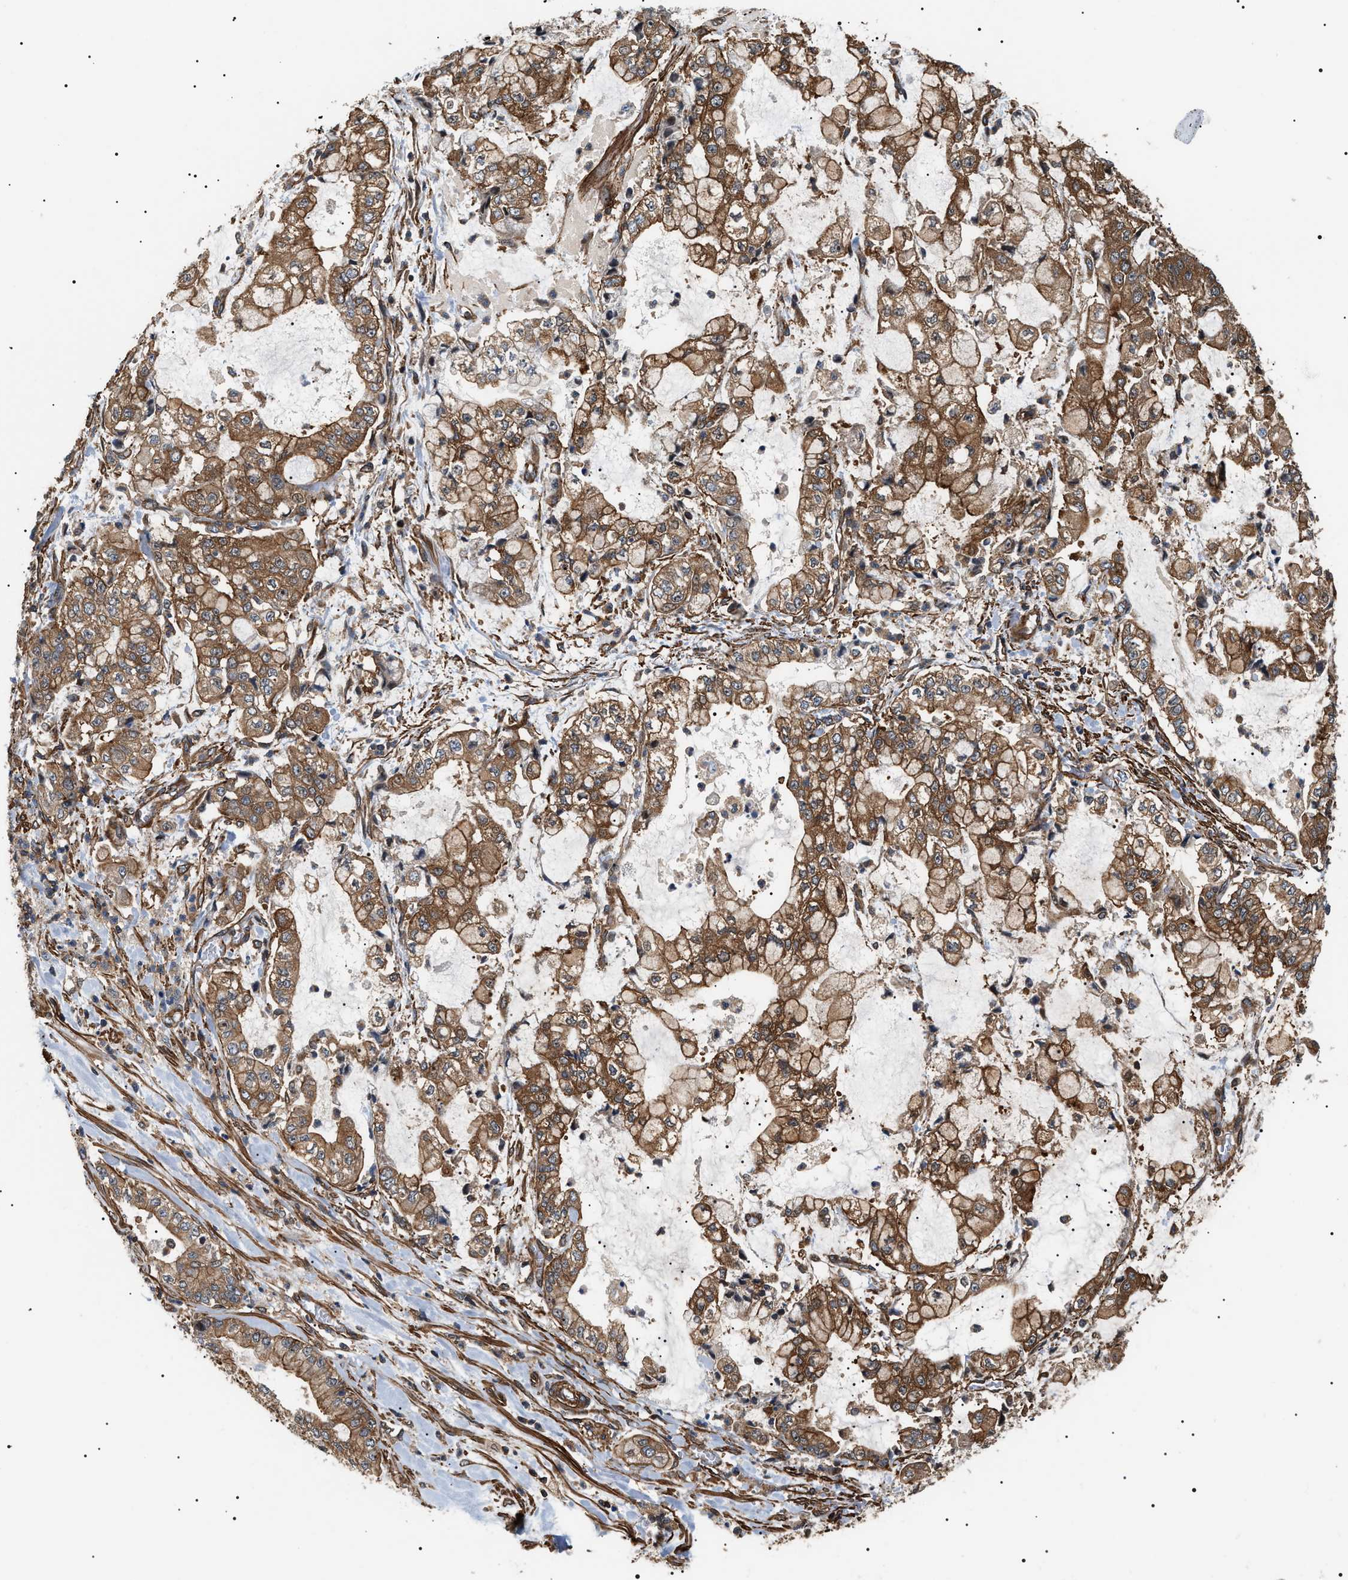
{"staining": {"intensity": "moderate", "quantity": ">75%", "location": "cytoplasmic/membranous"}, "tissue": "stomach cancer", "cell_type": "Tumor cells", "image_type": "cancer", "snomed": [{"axis": "morphology", "description": "Adenocarcinoma, NOS"}, {"axis": "topography", "description": "Stomach"}], "caption": "Protein analysis of stomach cancer tissue exhibits moderate cytoplasmic/membranous positivity in approximately >75% of tumor cells. The protein is stained brown, and the nuclei are stained in blue (DAB (3,3'-diaminobenzidine) IHC with brightfield microscopy, high magnification).", "gene": "SH3GLB2", "patient": {"sex": "male", "age": 76}}